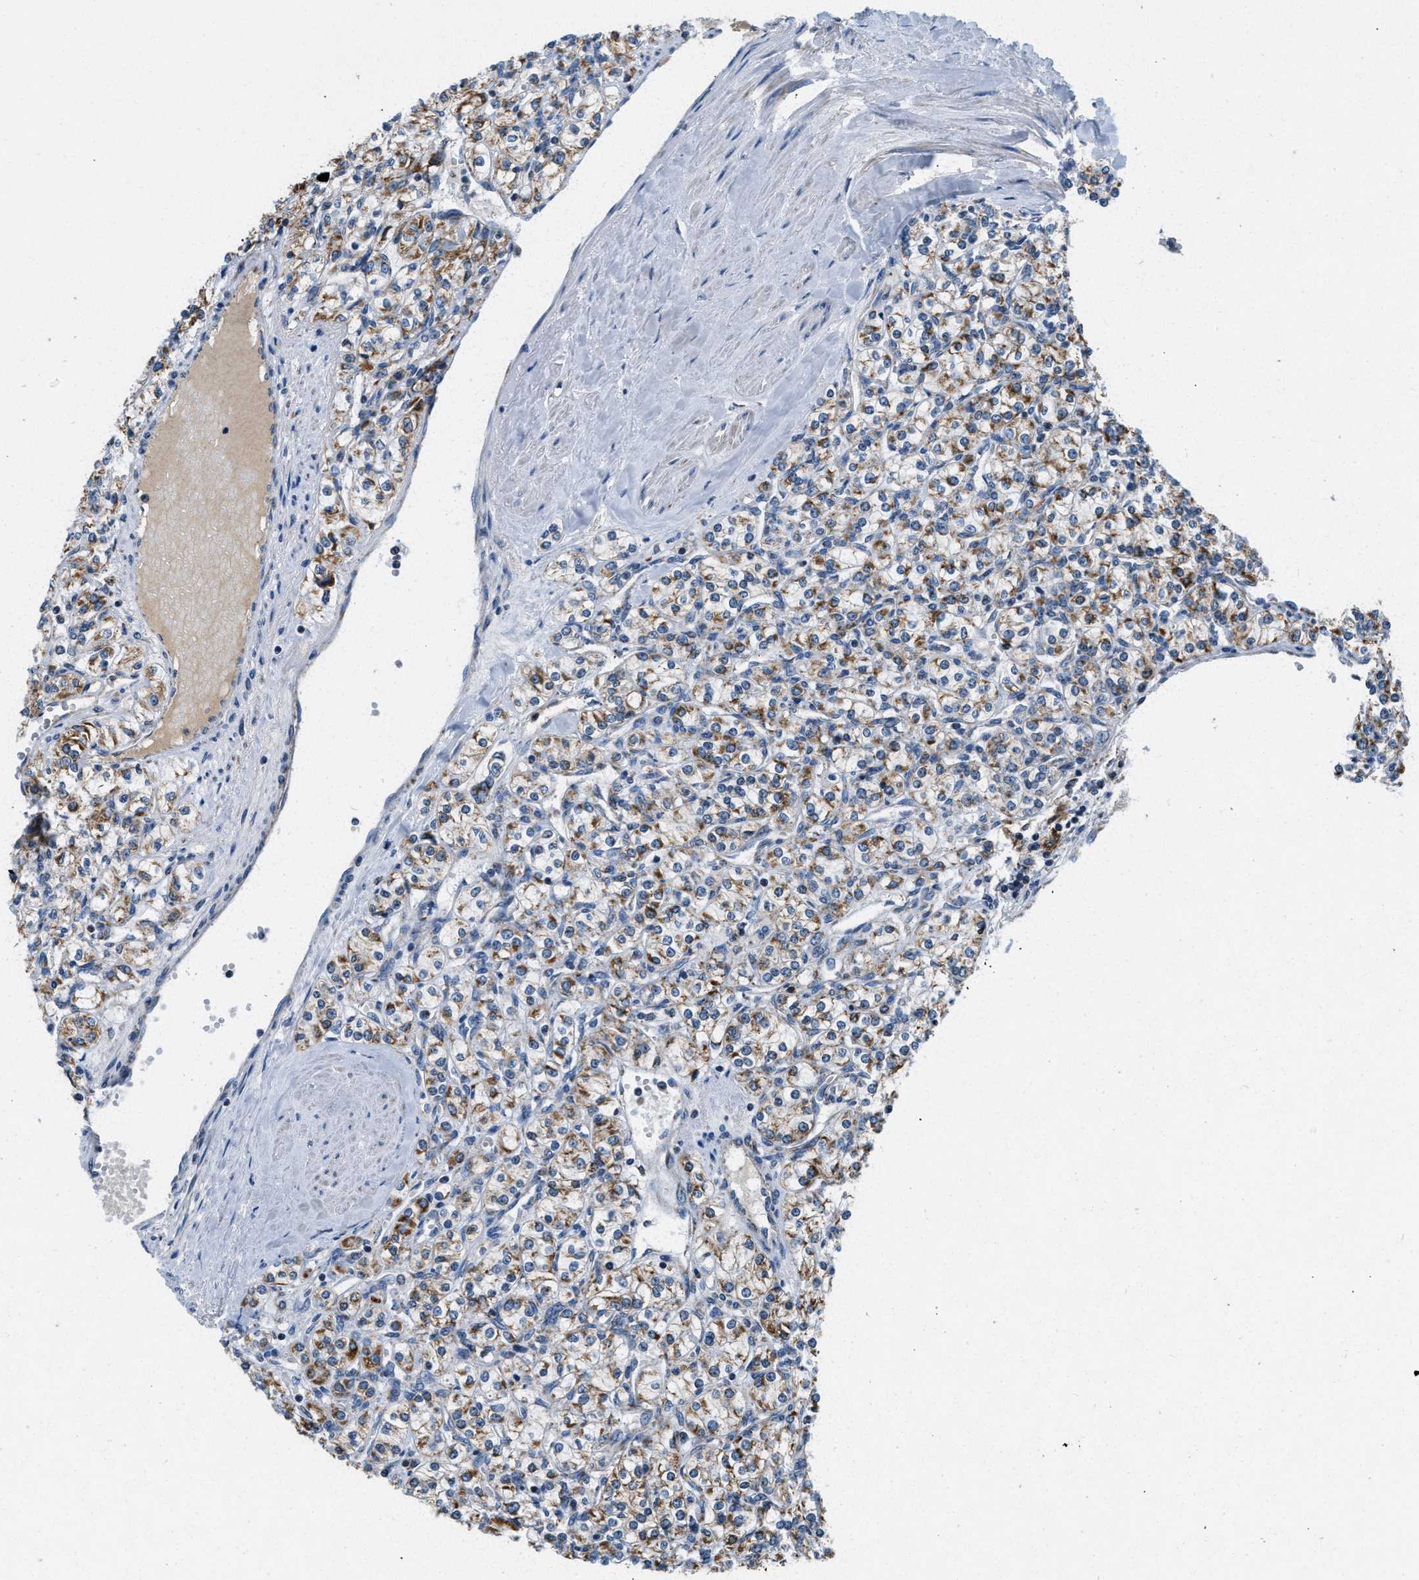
{"staining": {"intensity": "moderate", "quantity": ">75%", "location": "cytoplasmic/membranous"}, "tissue": "renal cancer", "cell_type": "Tumor cells", "image_type": "cancer", "snomed": [{"axis": "morphology", "description": "Adenocarcinoma, NOS"}, {"axis": "topography", "description": "Kidney"}], "caption": "High-power microscopy captured an IHC image of renal adenocarcinoma, revealing moderate cytoplasmic/membranous positivity in approximately >75% of tumor cells.", "gene": "ACADVL", "patient": {"sex": "male", "age": 77}}